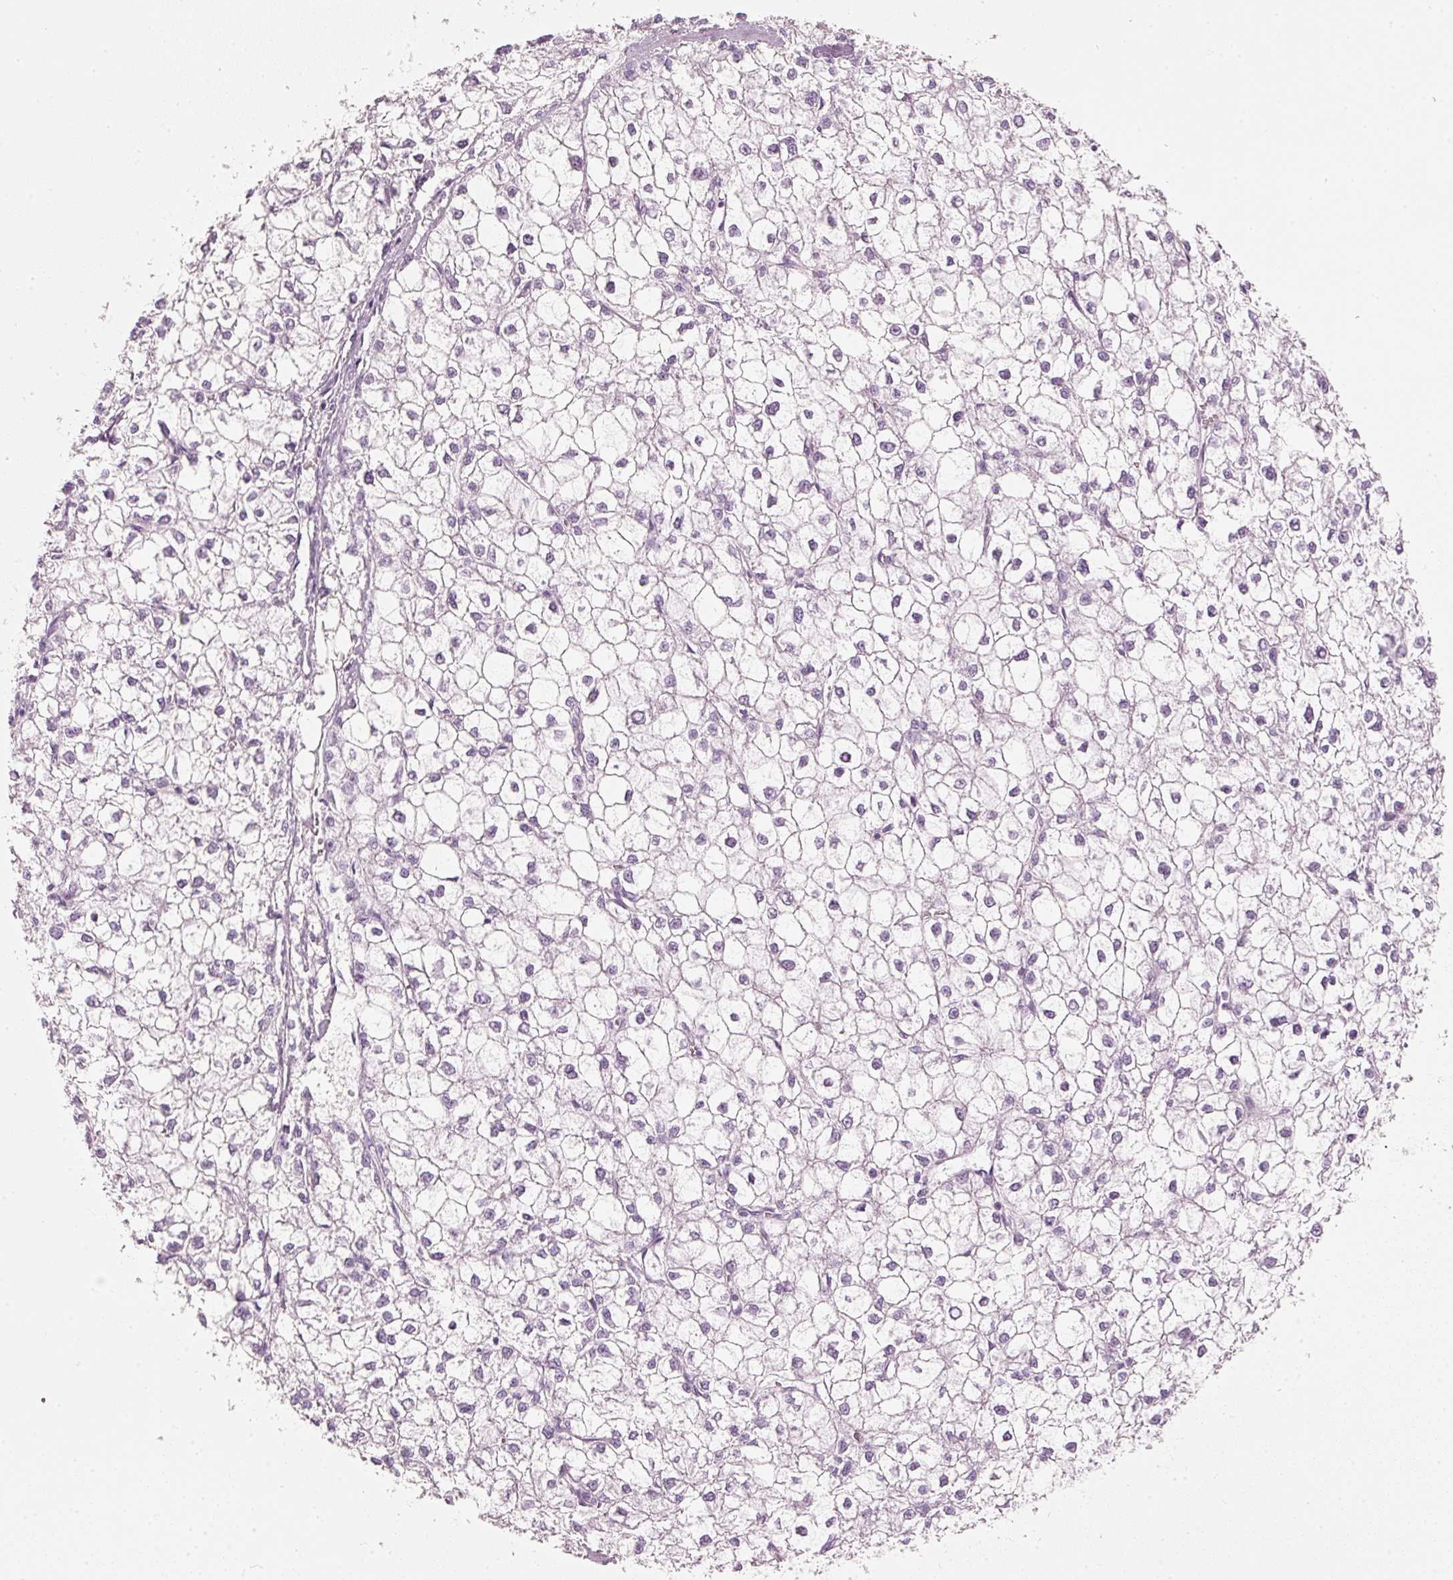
{"staining": {"intensity": "negative", "quantity": "none", "location": "none"}, "tissue": "liver cancer", "cell_type": "Tumor cells", "image_type": "cancer", "snomed": [{"axis": "morphology", "description": "Carcinoma, Hepatocellular, NOS"}, {"axis": "topography", "description": "Liver"}], "caption": "This is an immunohistochemistry (IHC) micrograph of liver cancer (hepatocellular carcinoma). There is no positivity in tumor cells.", "gene": "PDXDC1", "patient": {"sex": "female", "age": 43}}